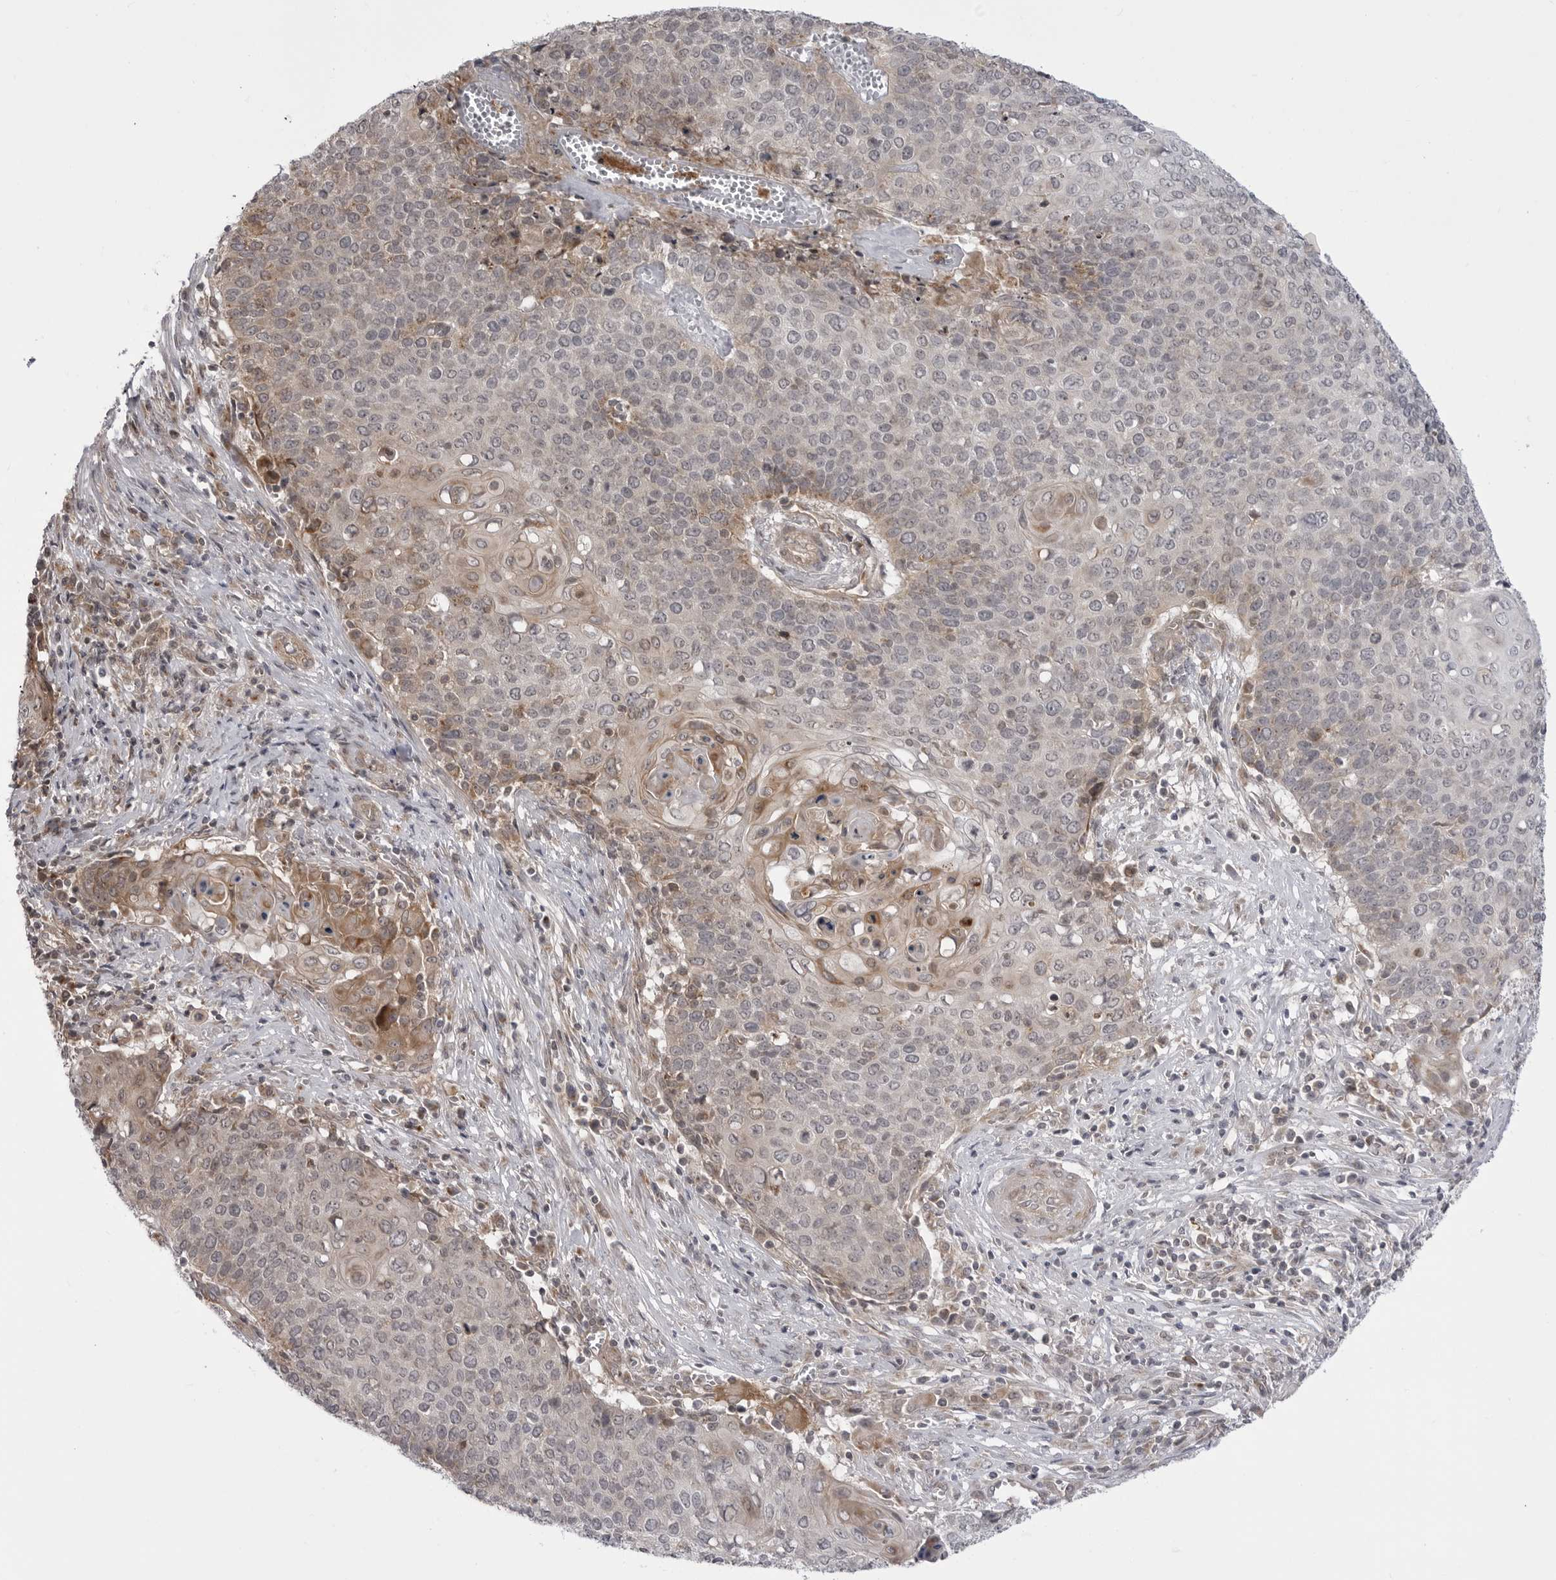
{"staining": {"intensity": "weak", "quantity": "<25%", "location": "cytoplasmic/membranous"}, "tissue": "cervical cancer", "cell_type": "Tumor cells", "image_type": "cancer", "snomed": [{"axis": "morphology", "description": "Squamous cell carcinoma, NOS"}, {"axis": "topography", "description": "Cervix"}], "caption": "DAB (3,3'-diaminobenzidine) immunohistochemical staining of human cervical squamous cell carcinoma displays no significant positivity in tumor cells.", "gene": "CCDC18", "patient": {"sex": "female", "age": 39}}